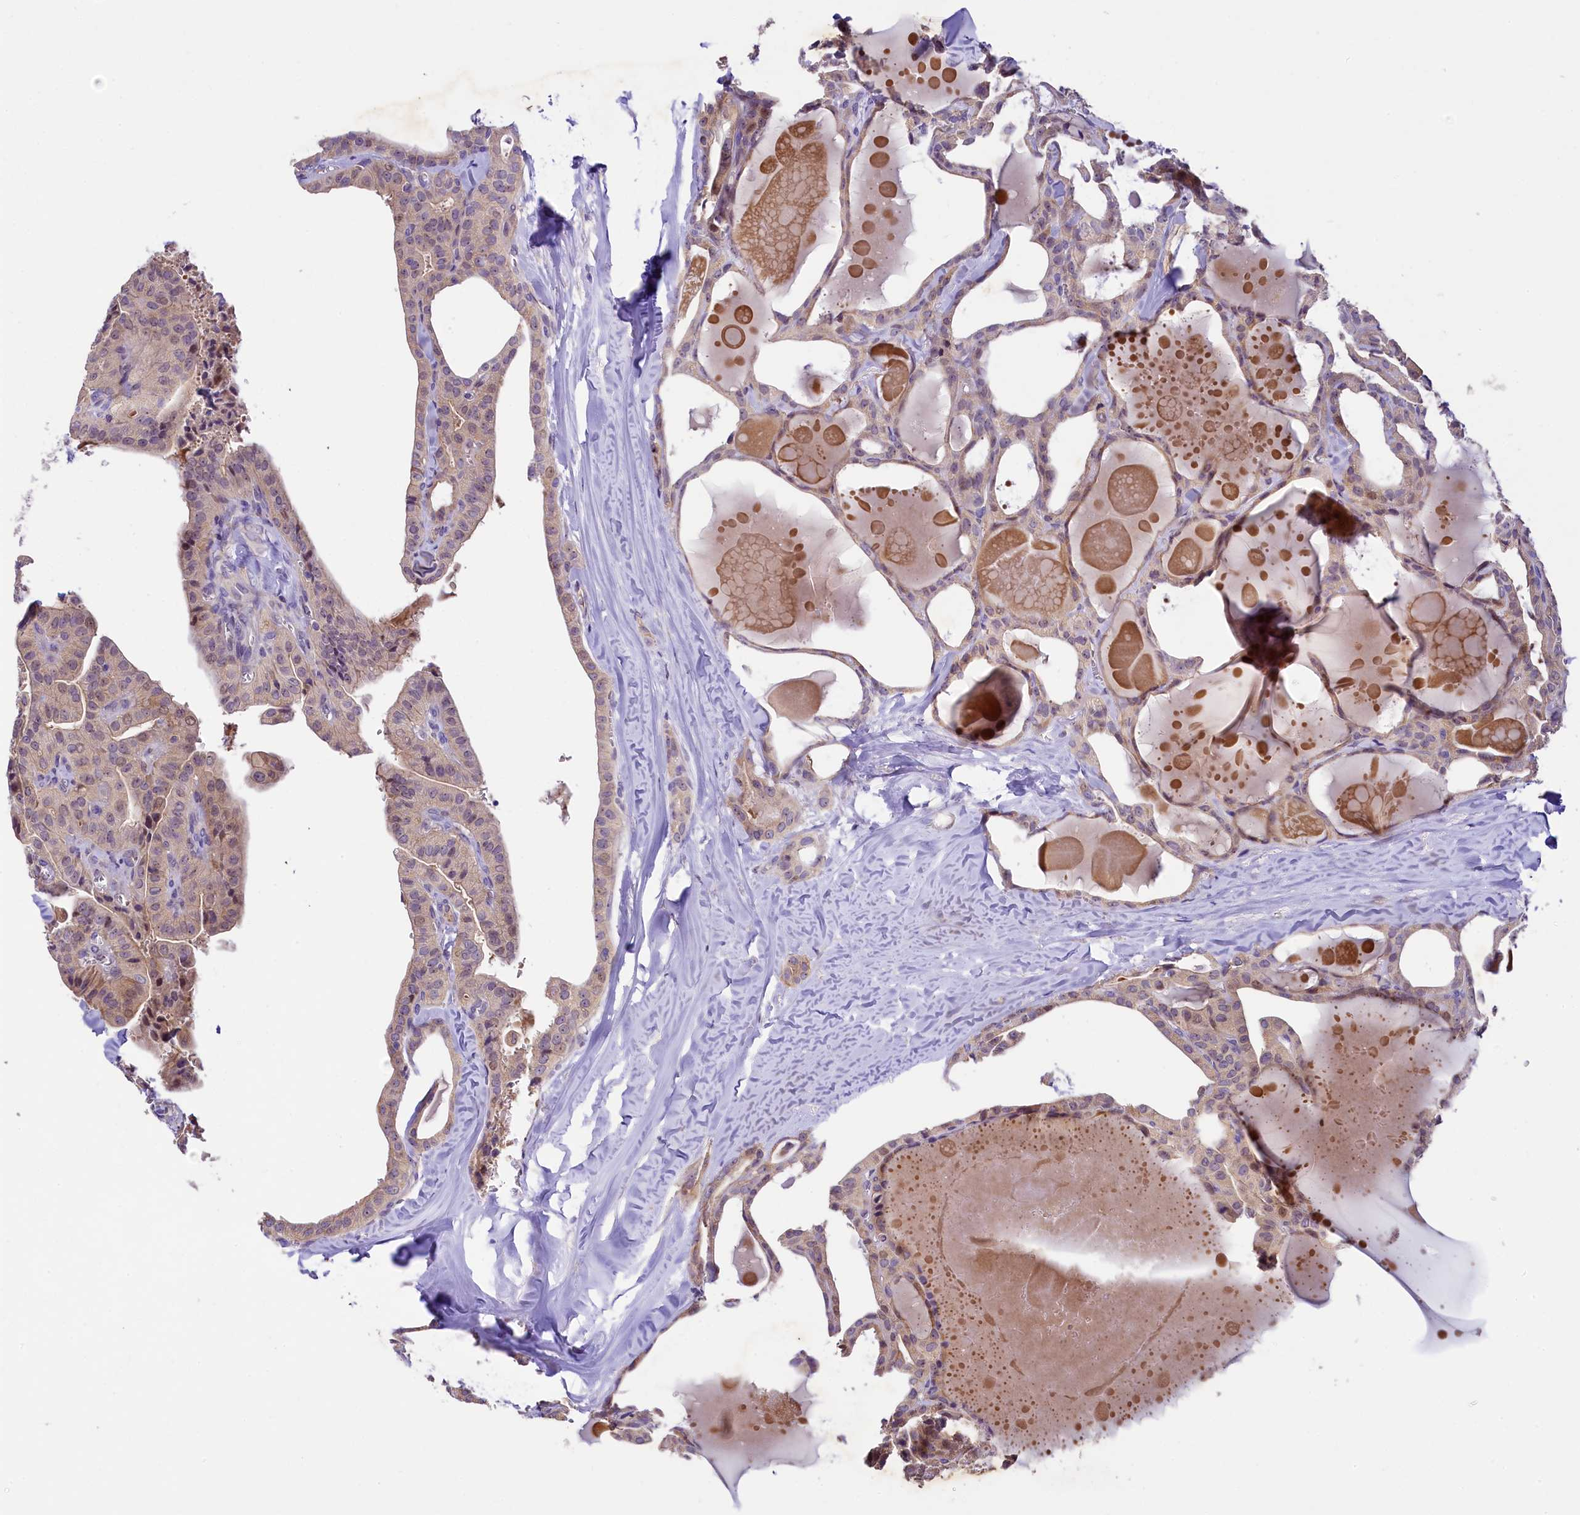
{"staining": {"intensity": "negative", "quantity": "none", "location": "none"}, "tissue": "thyroid cancer", "cell_type": "Tumor cells", "image_type": "cancer", "snomed": [{"axis": "morphology", "description": "Papillary adenocarcinoma, NOS"}, {"axis": "topography", "description": "Thyroid gland"}], "caption": "Immunohistochemistry histopathology image of neoplastic tissue: papillary adenocarcinoma (thyroid) stained with DAB exhibits no significant protein expression in tumor cells.", "gene": "UBXN6", "patient": {"sex": "male", "age": 52}}